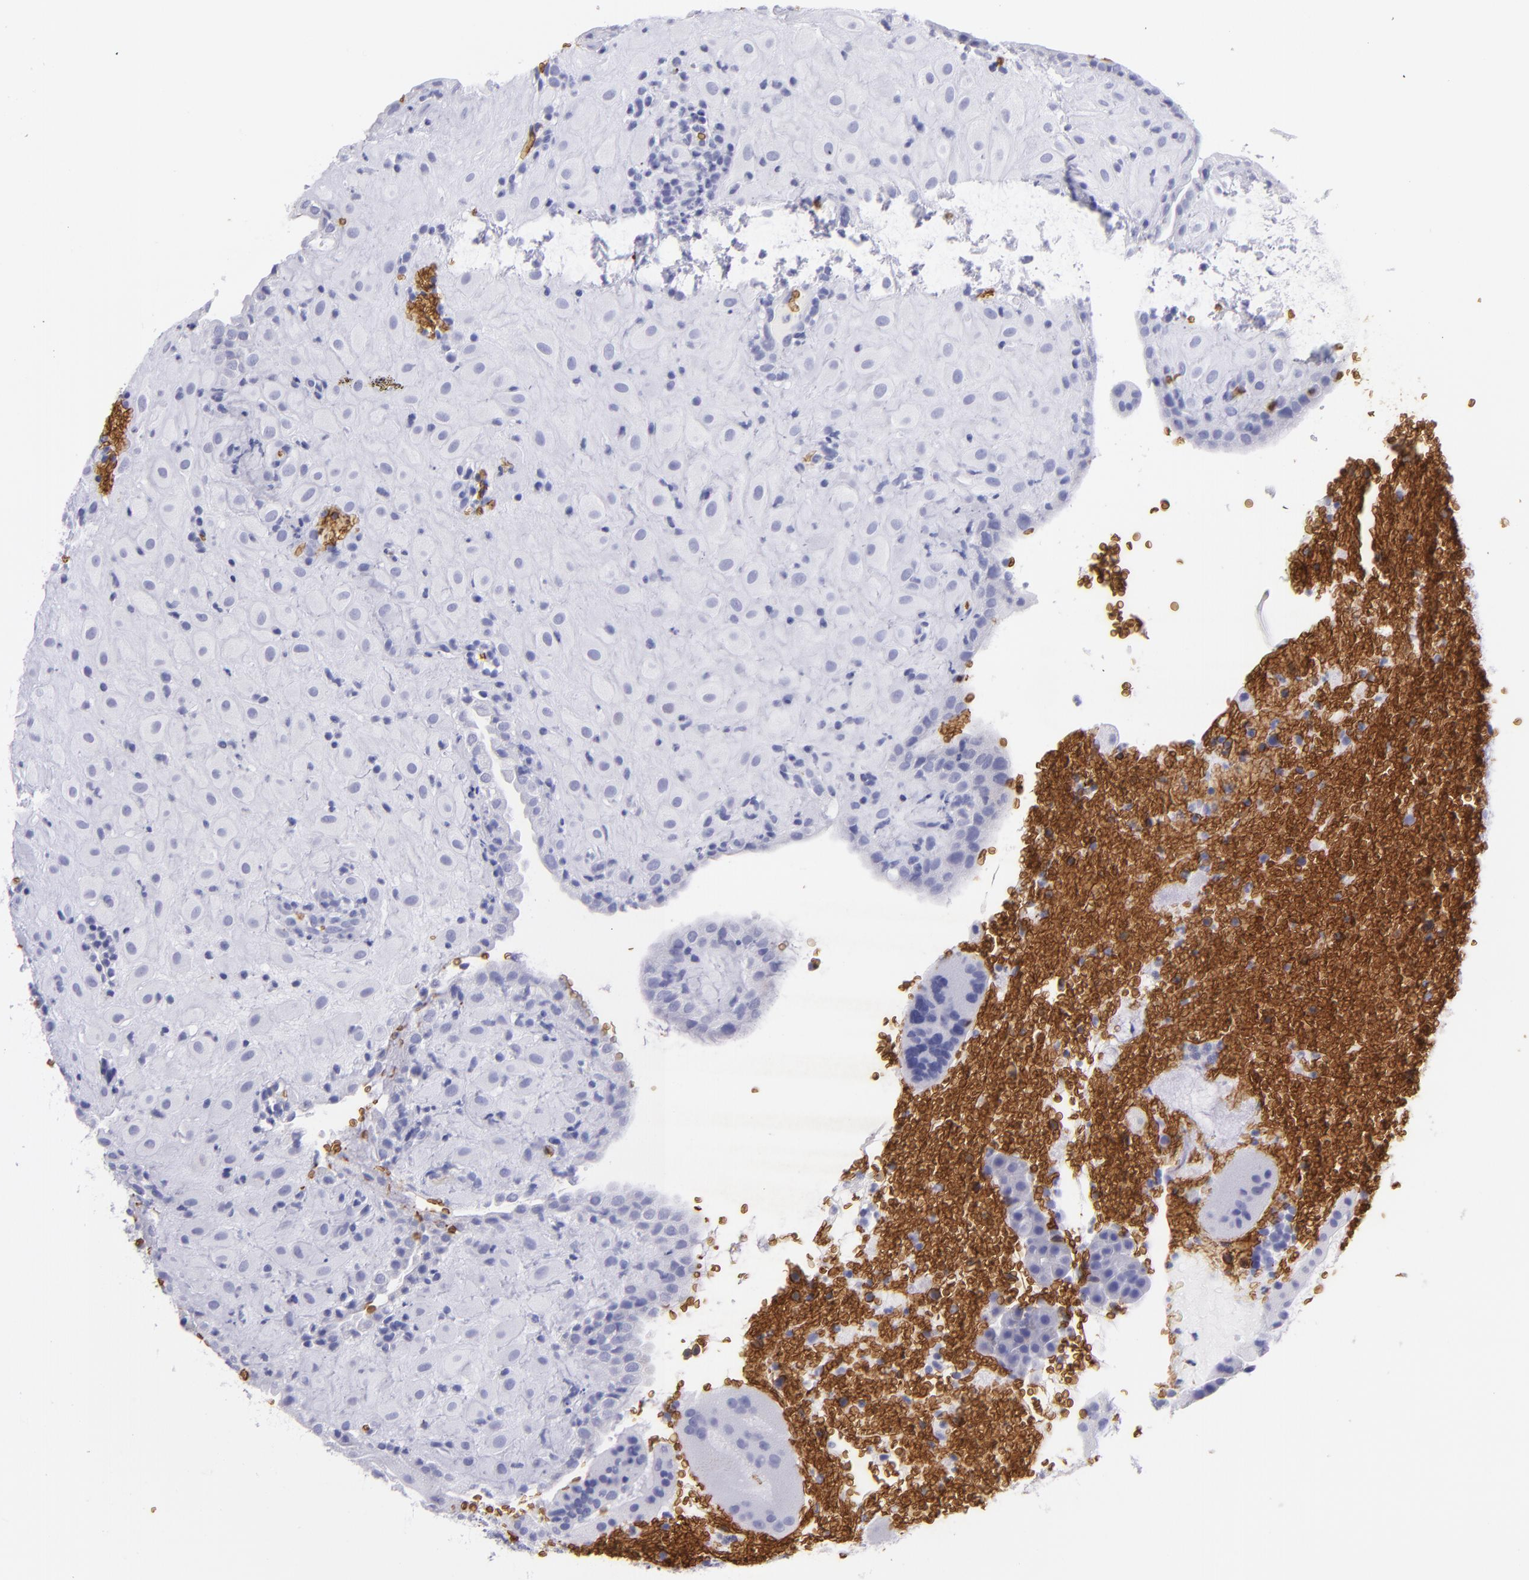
{"staining": {"intensity": "negative", "quantity": "none", "location": "none"}, "tissue": "placenta", "cell_type": "Decidual cells", "image_type": "normal", "snomed": [{"axis": "morphology", "description": "Normal tissue, NOS"}, {"axis": "topography", "description": "Placenta"}], "caption": "Decidual cells show no significant protein staining in unremarkable placenta. (DAB immunohistochemistry, high magnification).", "gene": "GYPA", "patient": {"sex": "female", "age": 19}}